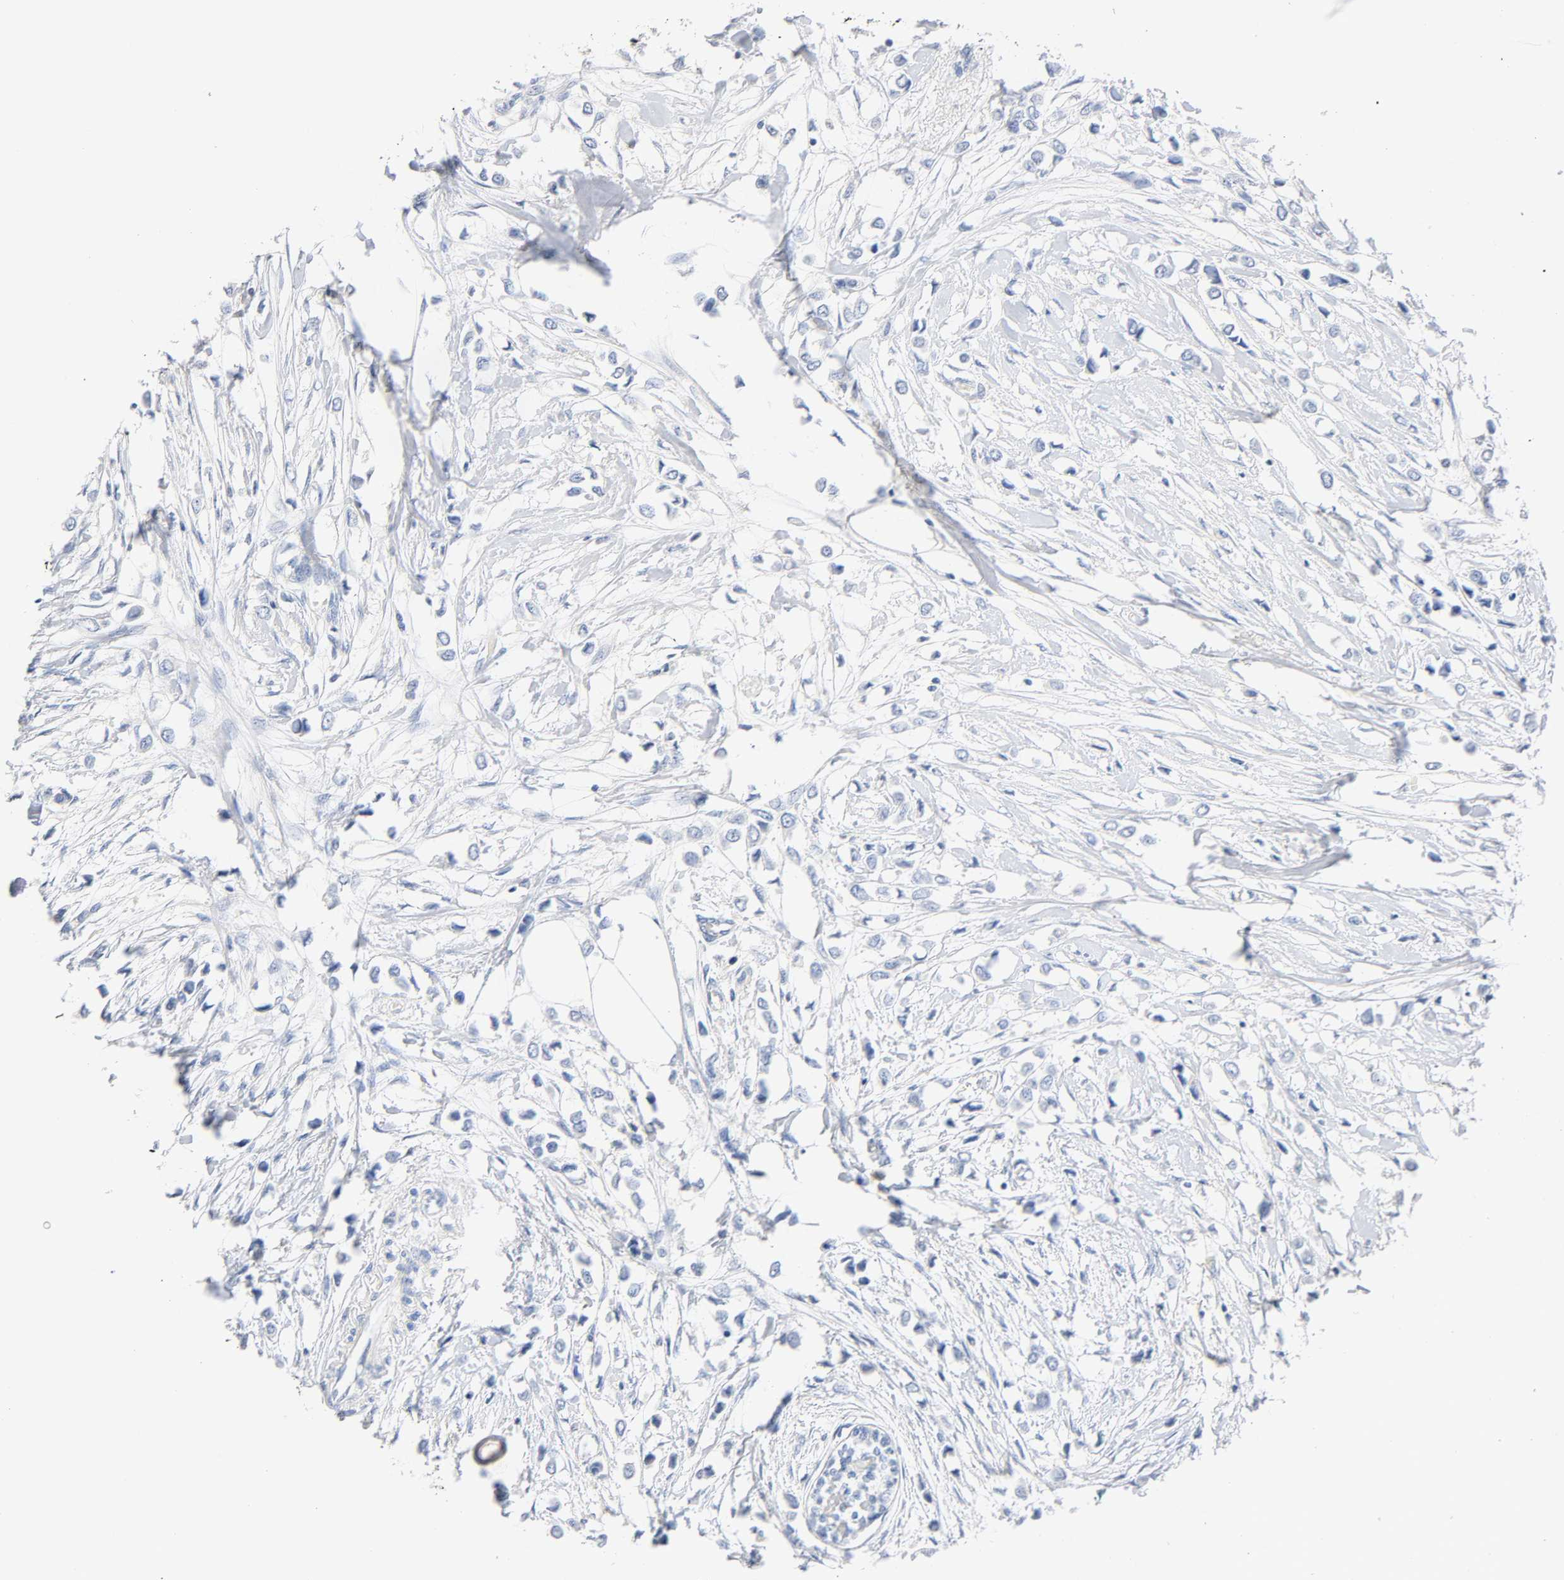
{"staining": {"intensity": "negative", "quantity": "none", "location": "none"}, "tissue": "breast cancer", "cell_type": "Tumor cells", "image_type": "cancer", "snomed": [{"axis": "morphology", "description": "Lobular carcinoma"}, {"axis": "topography", "description": "Breast"}], "caption": "The image displays no staining of tumor cells in breast cancer.", "gene": "MALT1", "patient": {"sex": "female", "age": 51}}